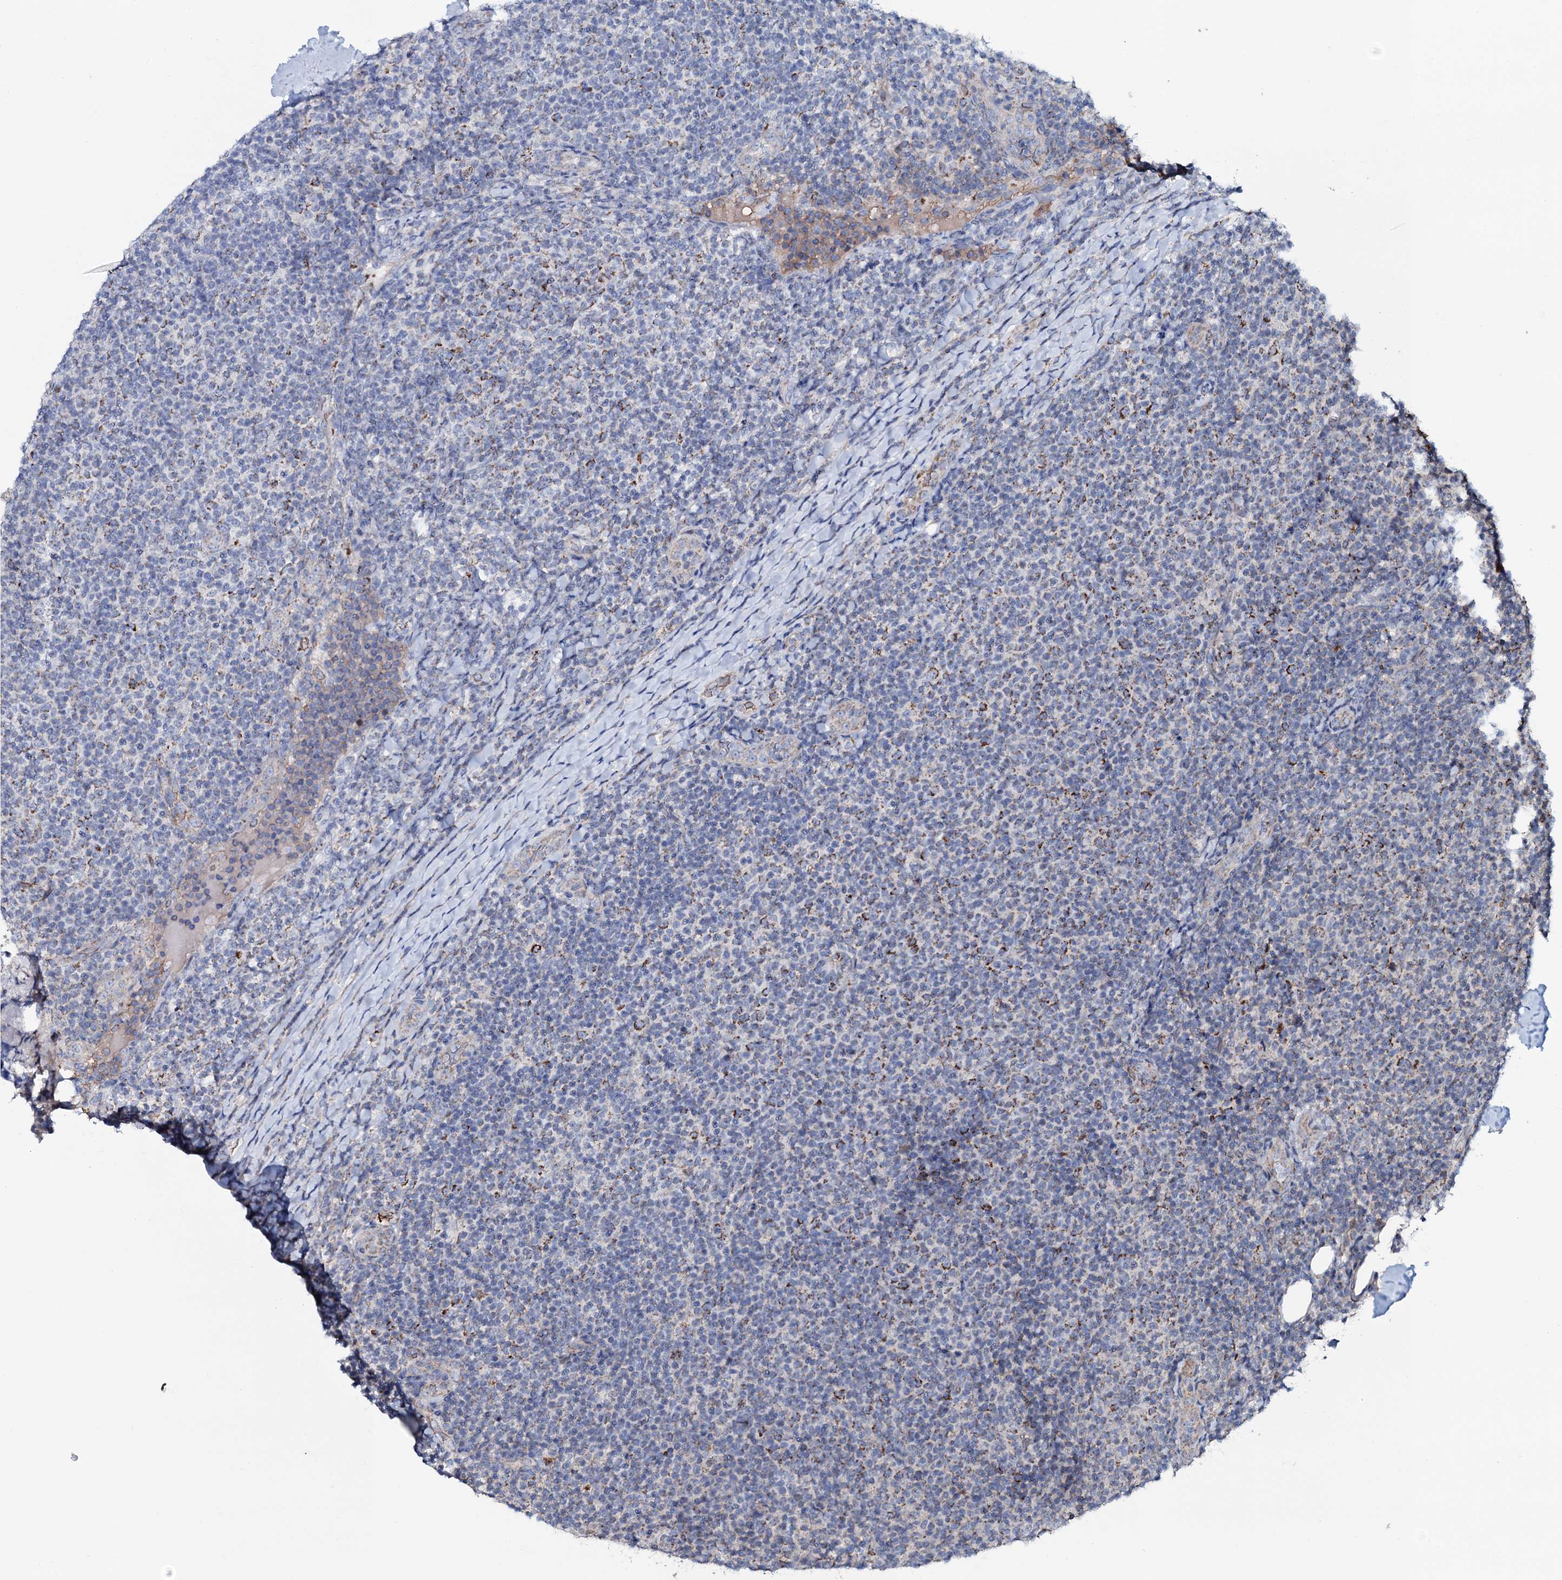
{"staining": {"intensity": "moderate", "quantity": "<25%", "location": "cytoplasmic/membranous"}, "tissue": "lymphoma", "cell_type": "Tumor cells", "image_type": "cancer", "snomed": [{"axis": "morphology", "description": "Malignant lymphoma, non-Hodgkin's type, Low grade"}, {"axis": "topography", "description": "Lymph node"}], "caption": "Immunohistochemistry (DAB) staining of malignant lymphoma, non-Hodgkin's type (low-grade) shows moderate cytoplasmic/membranous protein expression in about <25% of tumor cells.", "gene": "PPP1R3D", "patient": {"sex": "male", "age": 66}}